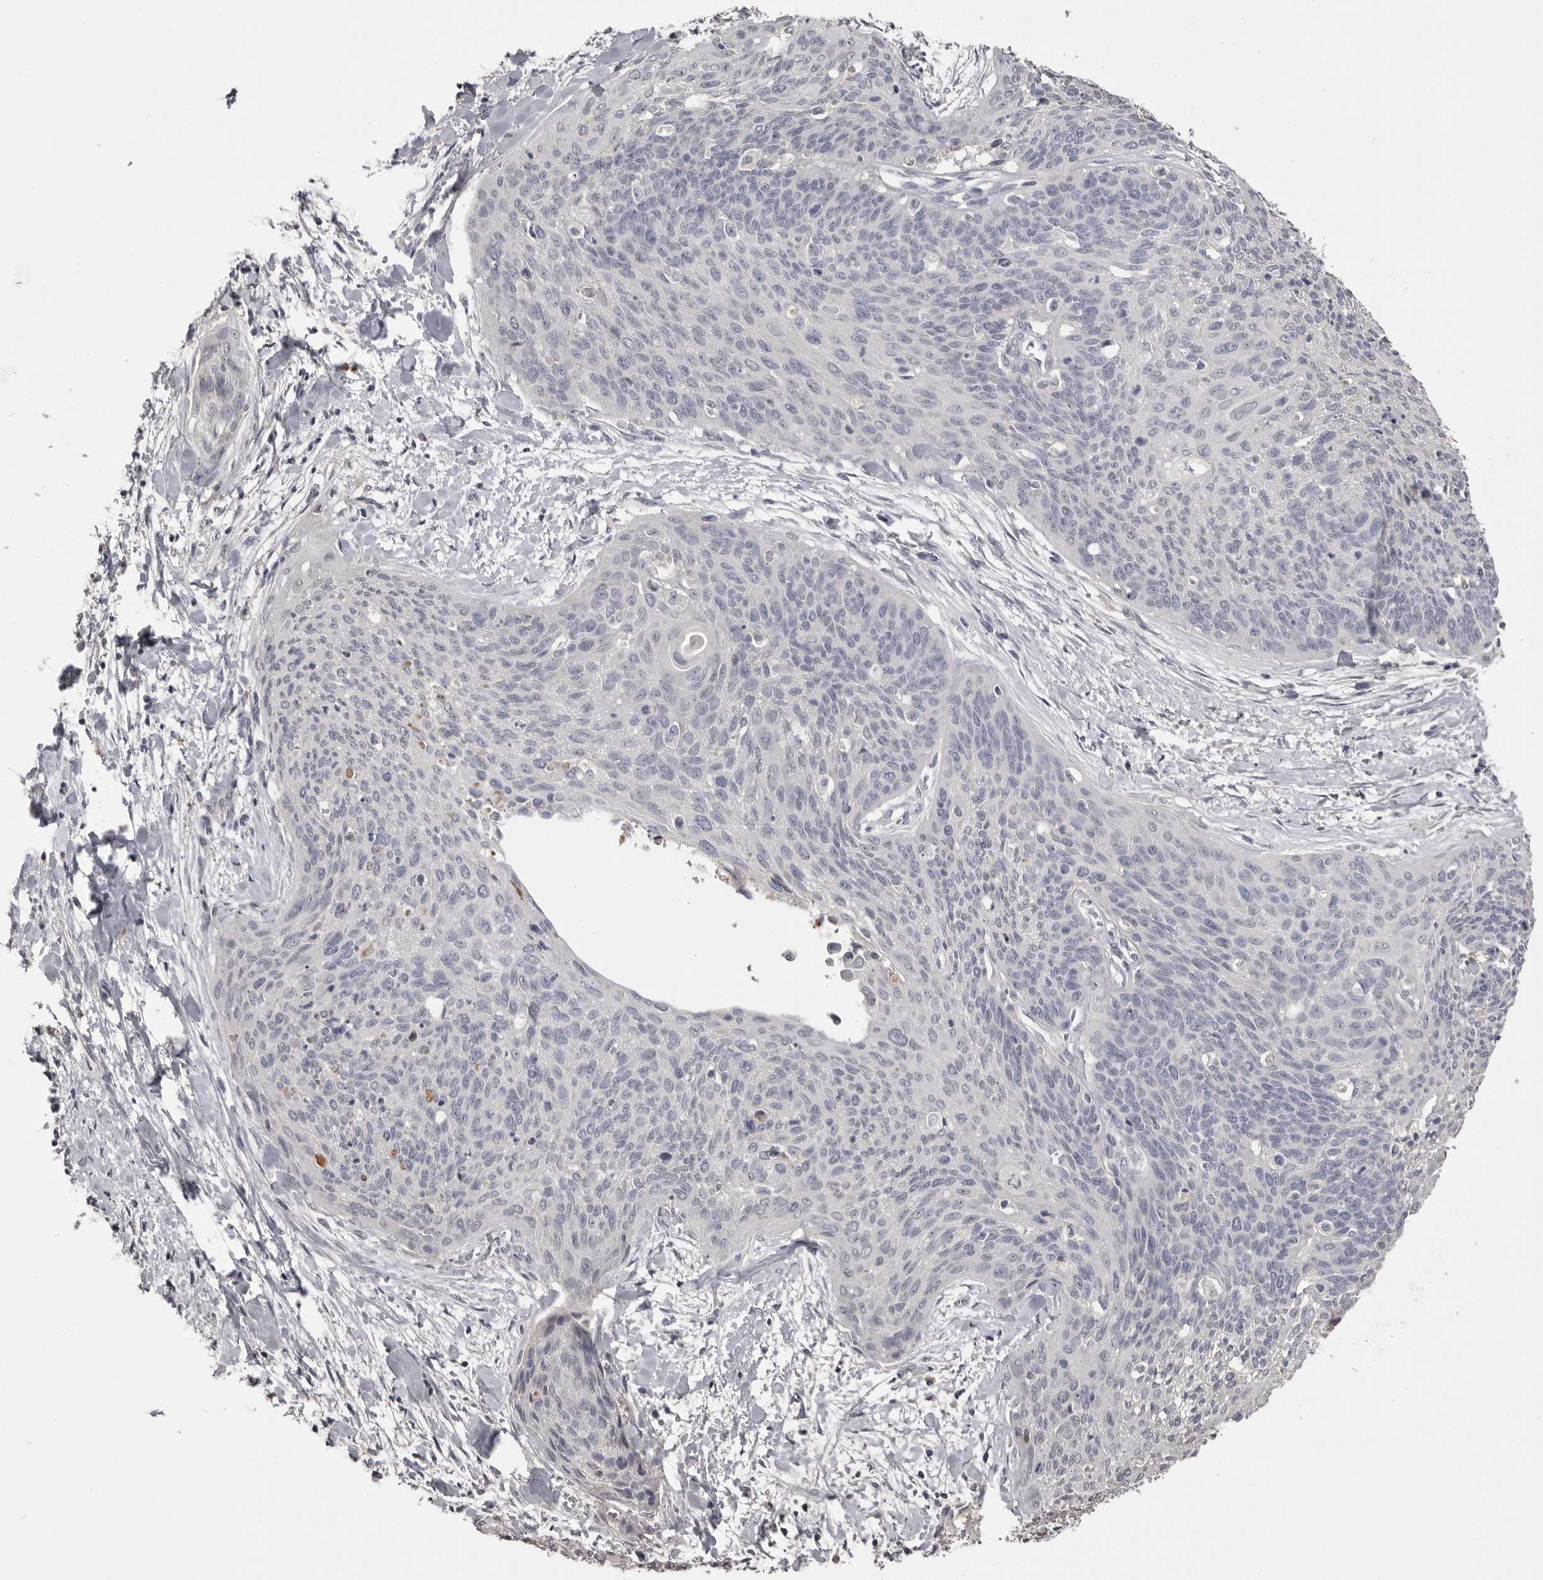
{"staining": {"intensity": "negative", "quantity": "none", "location": "none"}, "tissue": "cervical cancer", "cell_type": "Tumor cells", "image_type": "cancer", "snomed": [{"axis": "morphology", "description": "Squamous cell carcinoma, NOS"}, {"axis": "topography", "description": "Cervix"}], "caption": "Cervical cancer was stained to show a protein in brown. There is no significant expression in tumor cells.", "gene": "AHSG", "patient": {"sex": "female", "age": 55}}